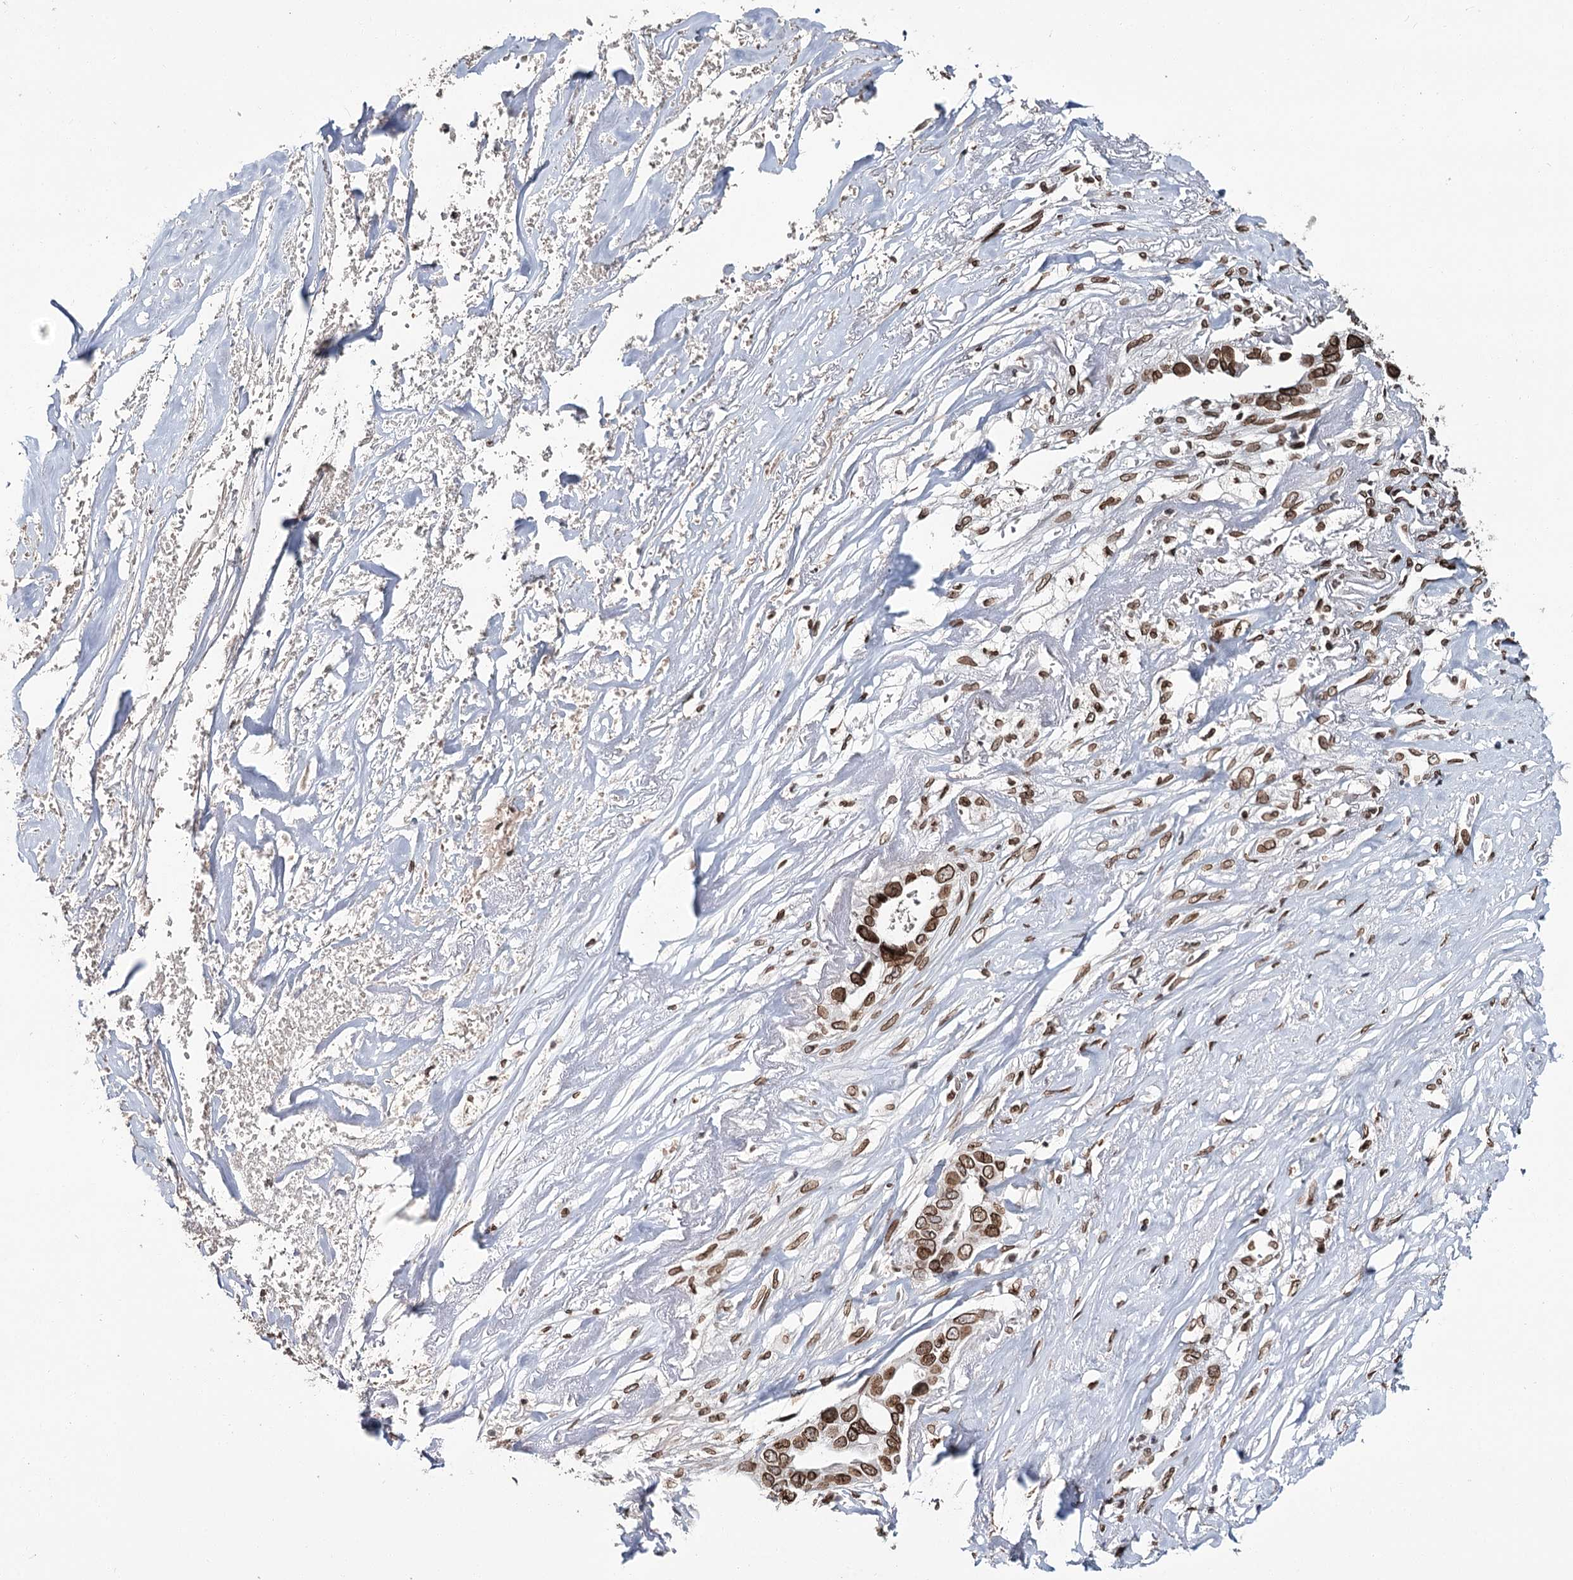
{"staining": {"intensity": "strong", "quantity": ">75%", "location": "cytoplasmic/membranous,nuclear"}, "tissue": "liver cancer", "cell_type": "Tumor cells", "image_type": "cancer", "snomed": [{"axis": "morphology", "description": "Cholangiocarcinoma"}, {"axis": "topography", "description": "Liver"}], "caption": "This is a micrograph of immunohistochemistry (IHC) staining of liver cholangiocarcinoma, which shows strong staining in the cytoplasmic/membranous and nuclear of tumor cells.", "gene": "KIAA0930", "patient": {"sex": "female", "age": 79}}